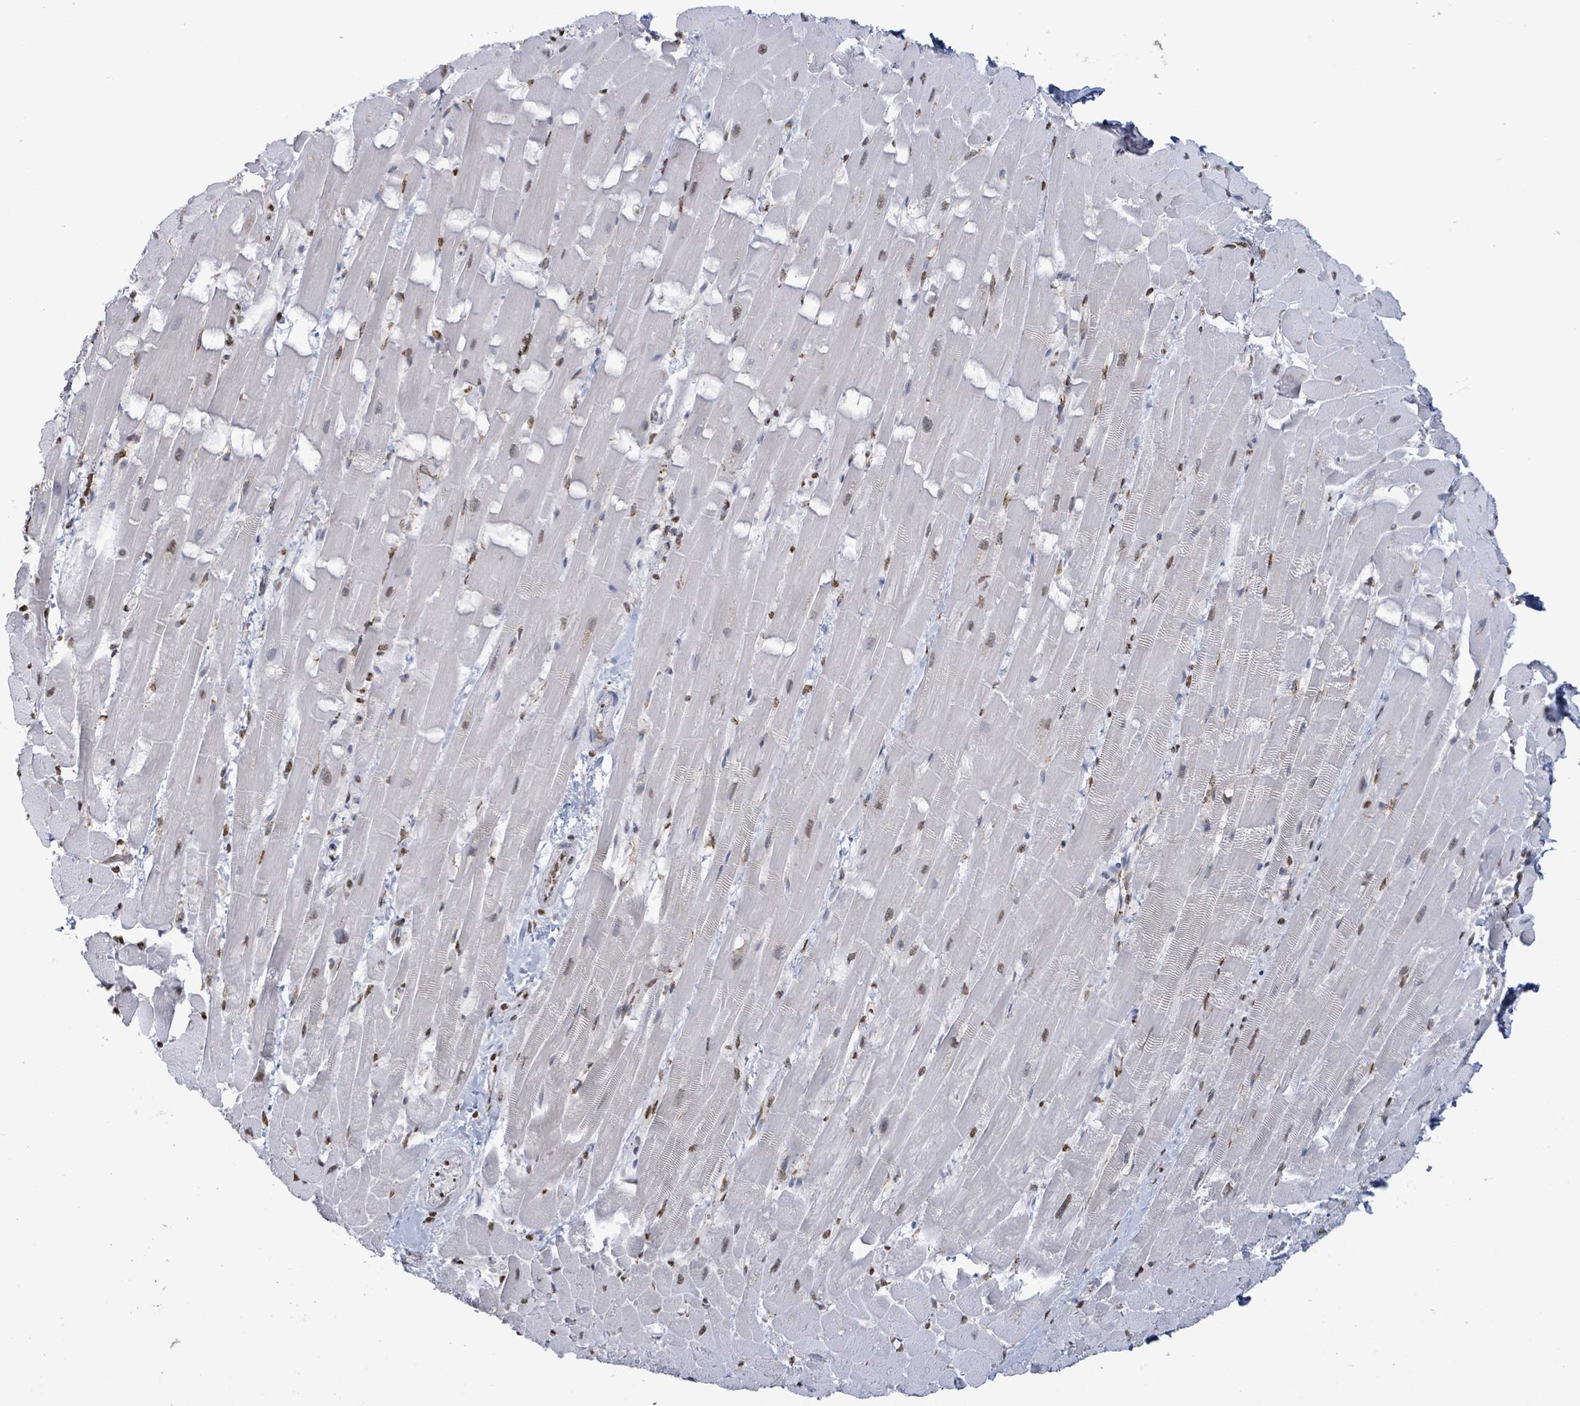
{"staining": {"intensity": "weak", "quantity": "25%-75%", "location": "nuclear"}, "tissue": "heart muscle", "cell_type": "Cardiomyocytes", "image_type": "normal", "snomed": [{"axis": "morphology", "description": "Normal tissue, NOS"}, {"axis": "topography", "description": "Heart"}], "caption": "Weak nuclear expression for a protein is appreciated in about 25%-75% of cardiomyocytes of benign heart muscle using immunohistochemistry.", "gene": "SAMD14", "patient": {"sex": "male", "age": 37}}